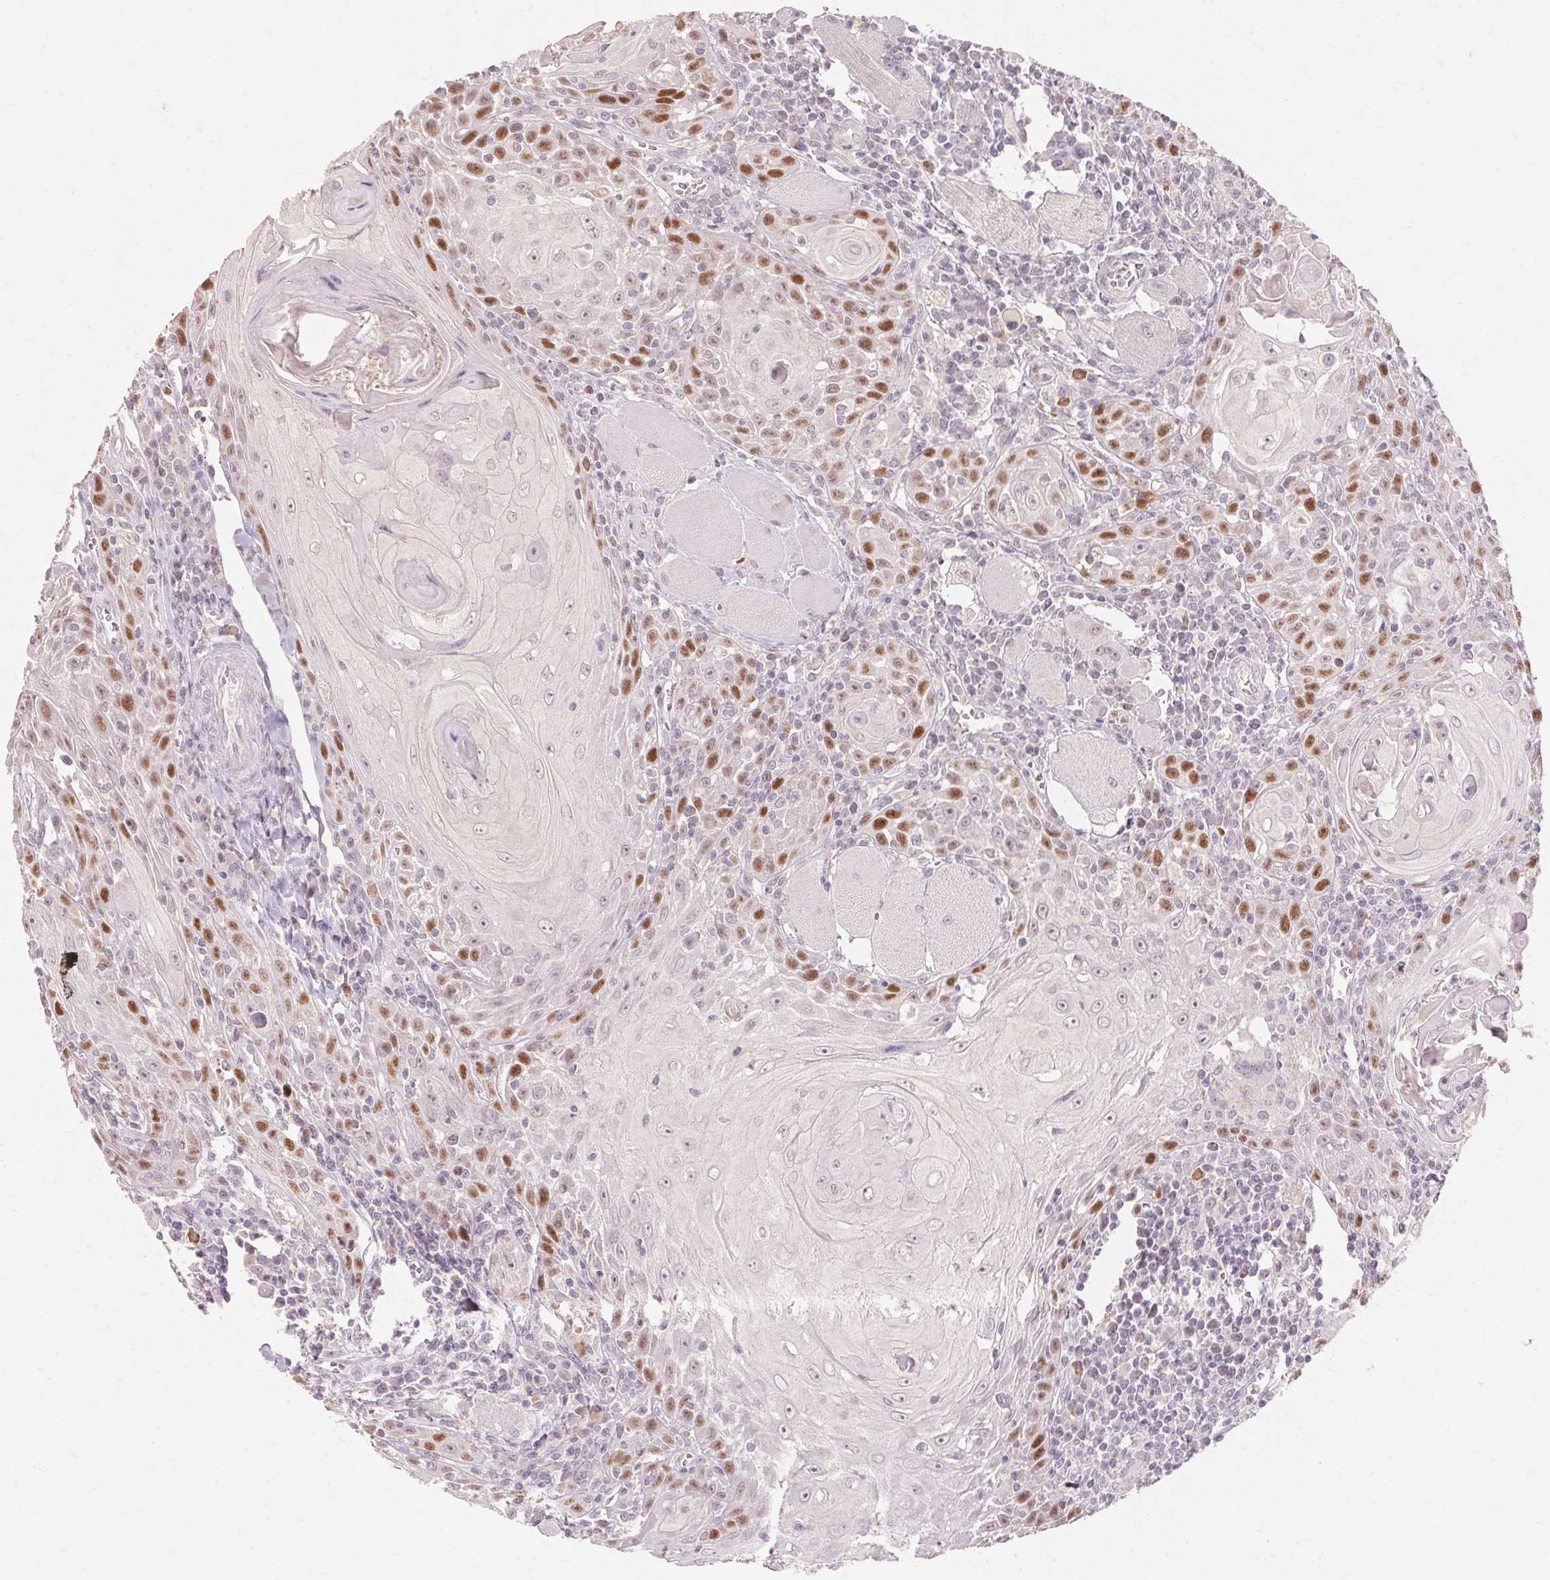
{"staining": {"intensity": "strong", "quantity": "<25%", "location": "nuclear"}, "tissue": "head and neck cancer", "cell_type": "Tumor cells", "image_type": "cancer", "snomed": [{"axis": "morphology", "description": "Squamous cell carcinoma, NOS"}, {"axis": "topography", "description": "Head-Neck"}], "caption": "Head and neck cancer was stained to show a protein in brown. There is medium levels of strong nuclear expression in approximately <25% of tumor cells.", "gene": "SKP2", "patient": {"sex": "male", "age": 52}}